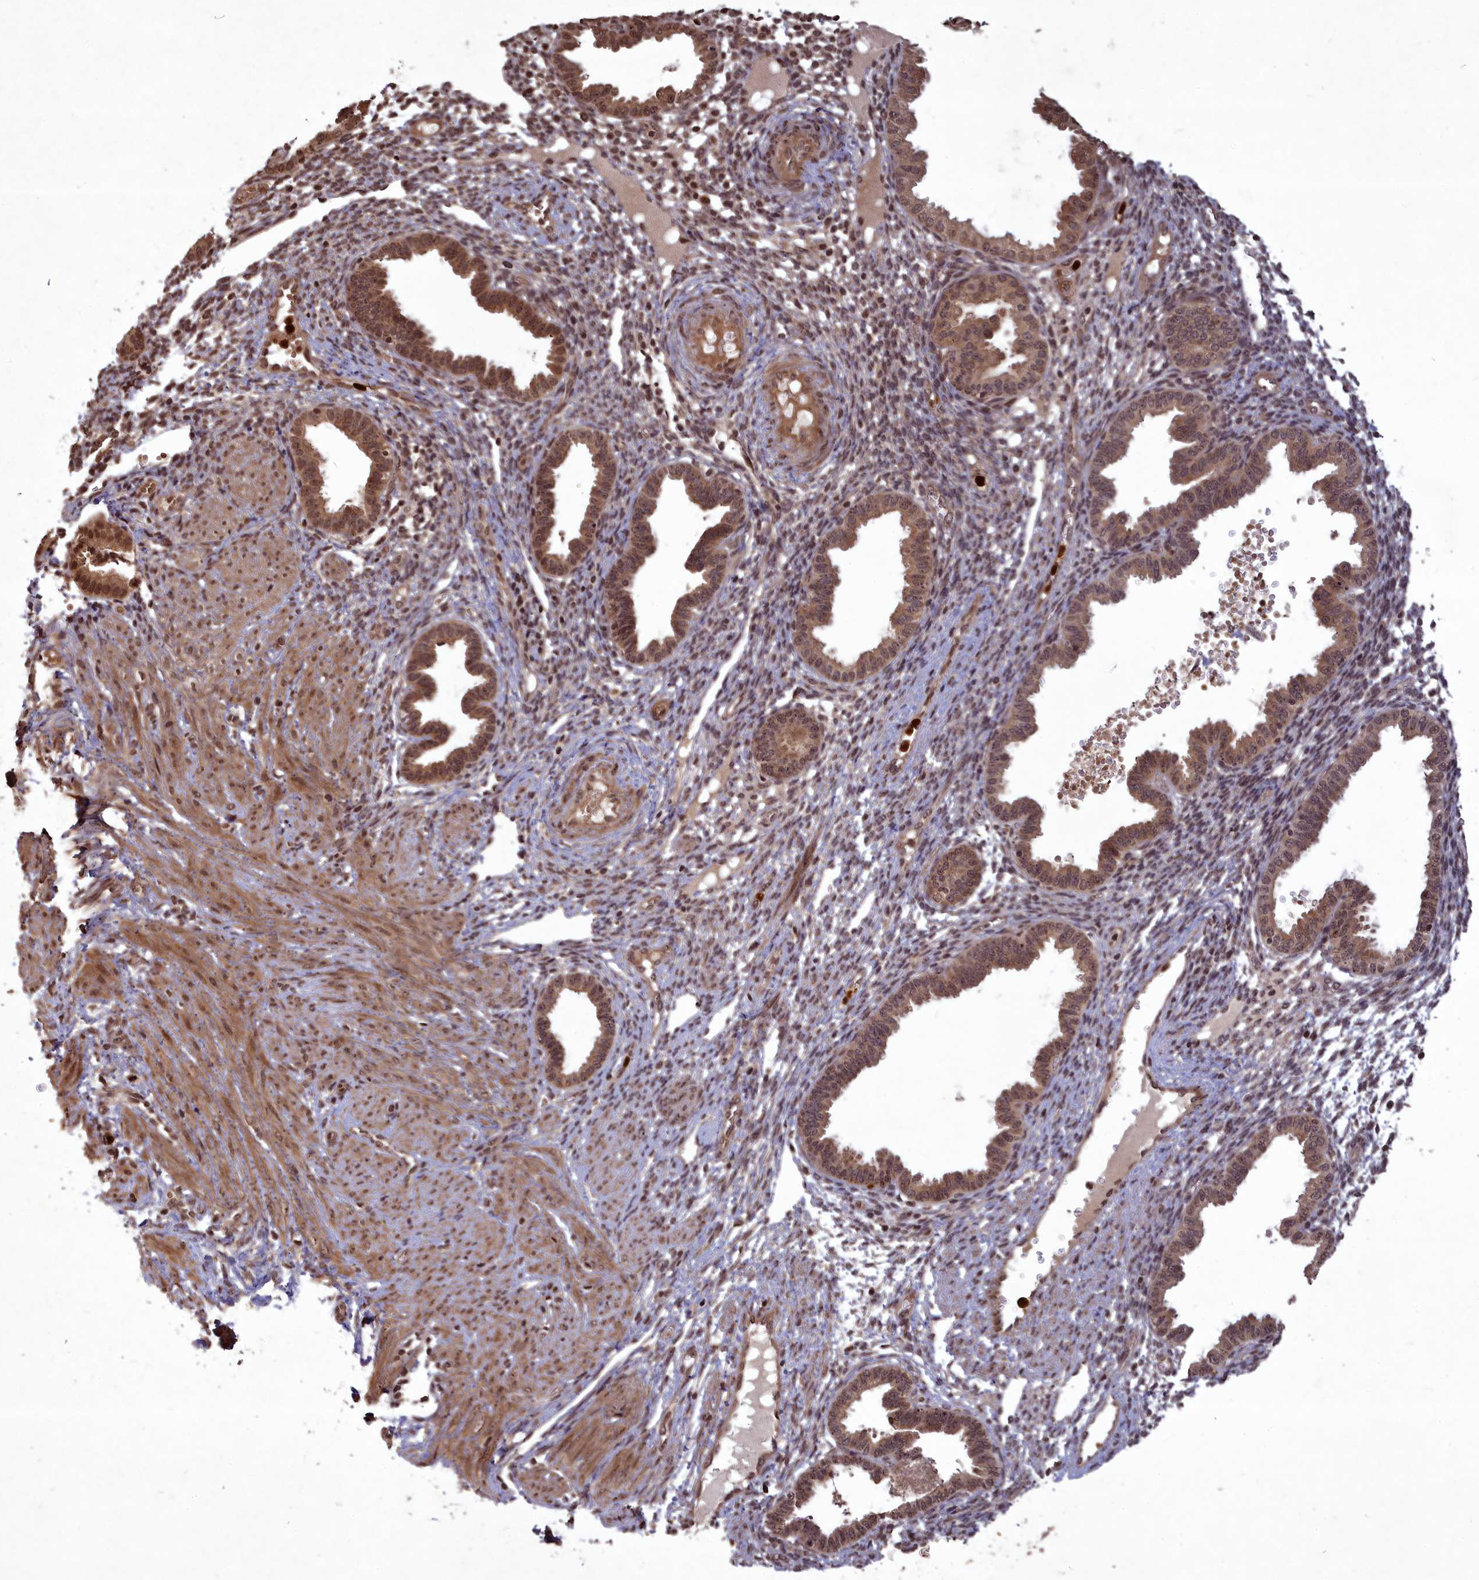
{"staining": {"intensity": "moderate", "quantity": "25%-75%", "location": "nuclear"}, "tissue": "endometrium", "cell_type": "Cells in endometrial stroma", "image_type": "normal", "snomed": [{"axis": "morphology", "description": "Normal tissue, NOS"}, {"axis": "topography", "description": "Endometrium"}], "caption": "This micrograph exhibits IHC staining of unremarkable human endometrium, with medium moderate nuclear positivity in approximately 25%-75% of cells in endometrial stroma.", "gene": "SRMS", "patient": {"sex": "female", "age": 33}}